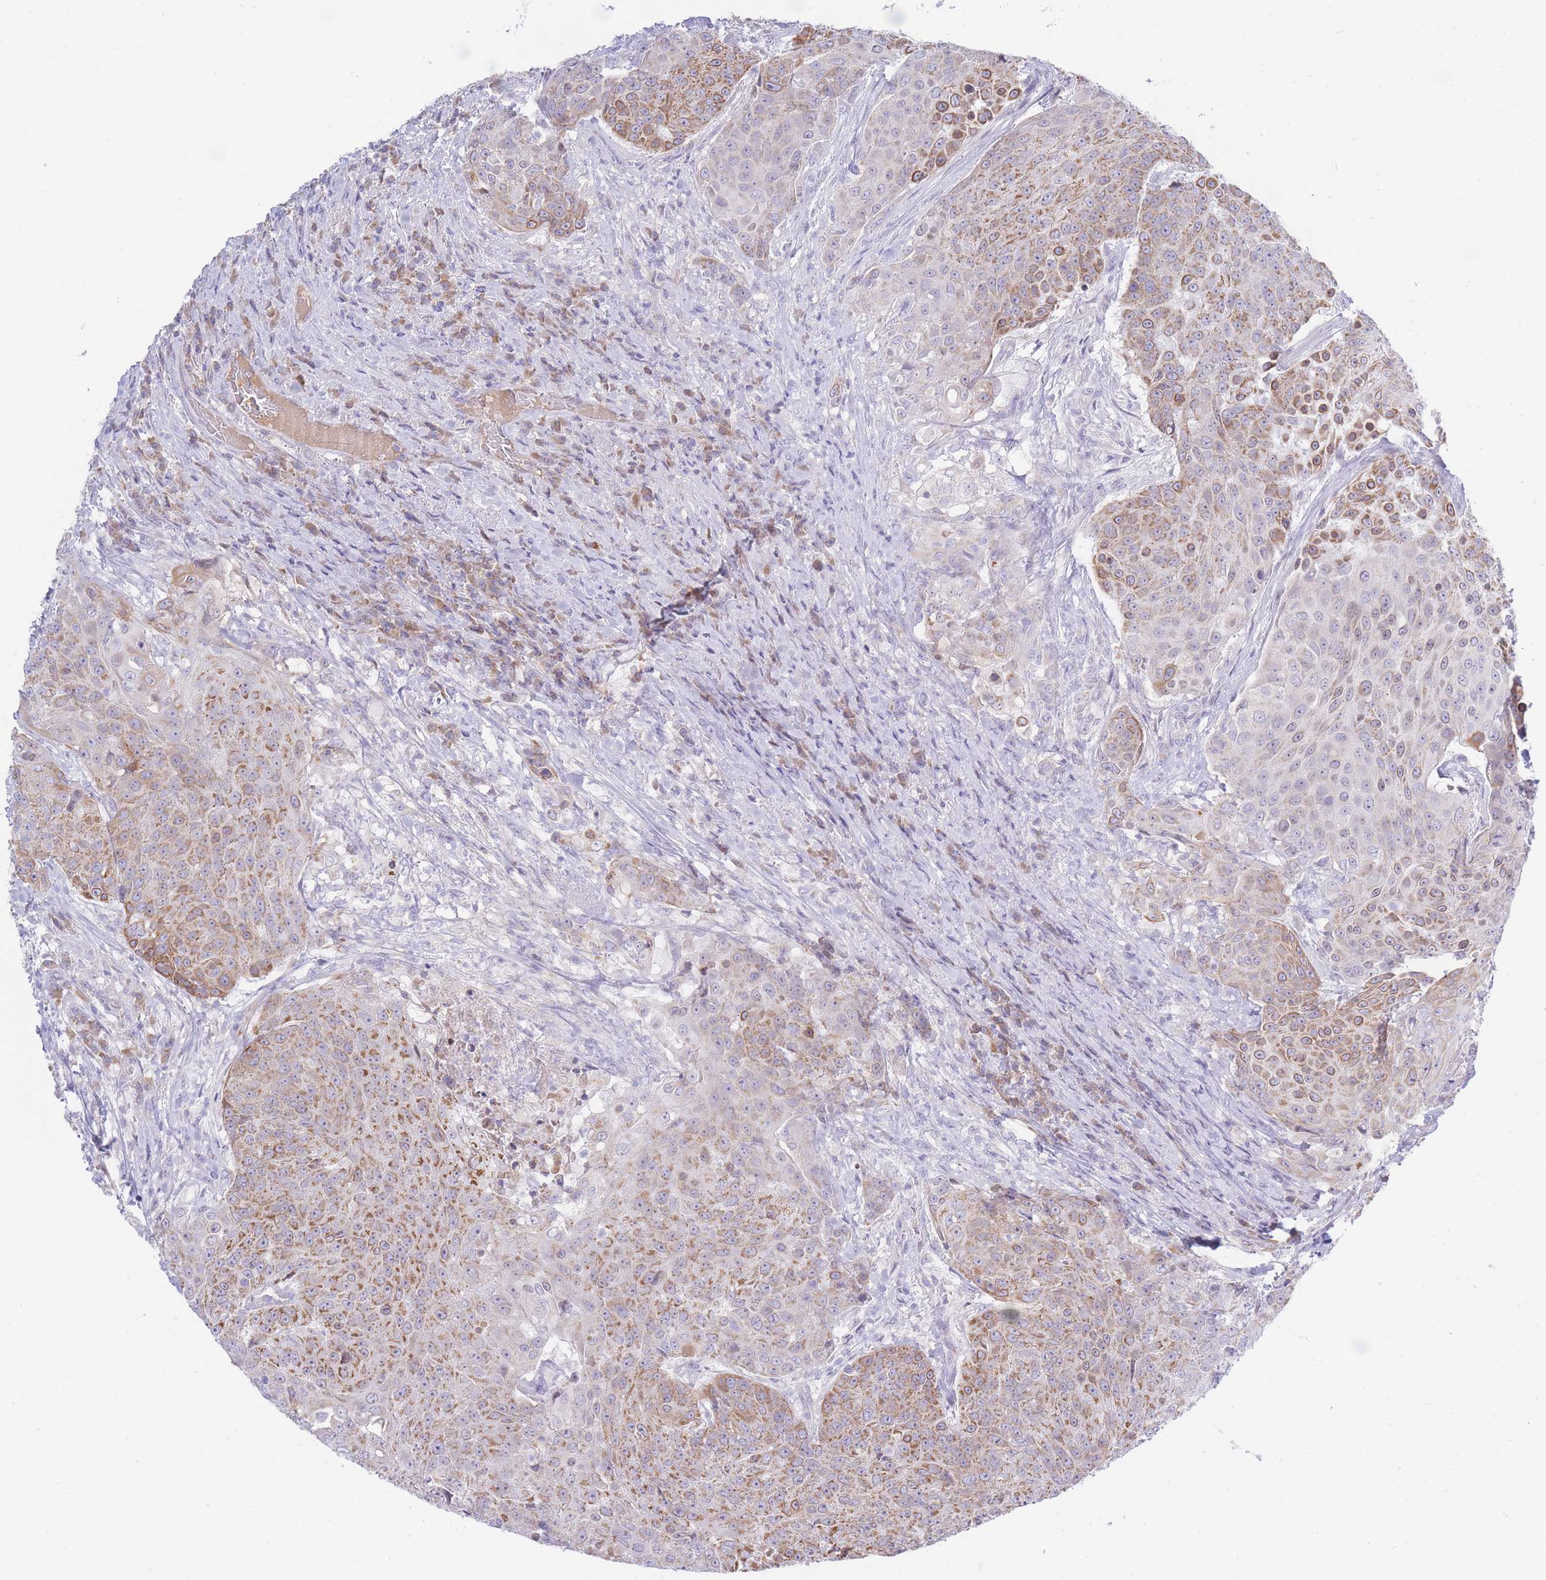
{"staining": {"intensity": "moderate", "quantity": ">75%", "location": "cytoplasmic/membranous"}, "tissue": "urothelial cancer", "cell_type": "Tumor cells", "image_type": "cancer", "snomed": [{"axis": "morphology", "description": "Urothelial carcinoma, High grade"}, {"axis": "topography", "description": "Urinary bladder"}], "caption": "Protein staining of urothelial cancer tissue demonstrates moderate cytoplasmic/membranous expression in about >75% of tumor cells.", "gene": "NANP", "patient": {"sex": "female", "age": 63}}